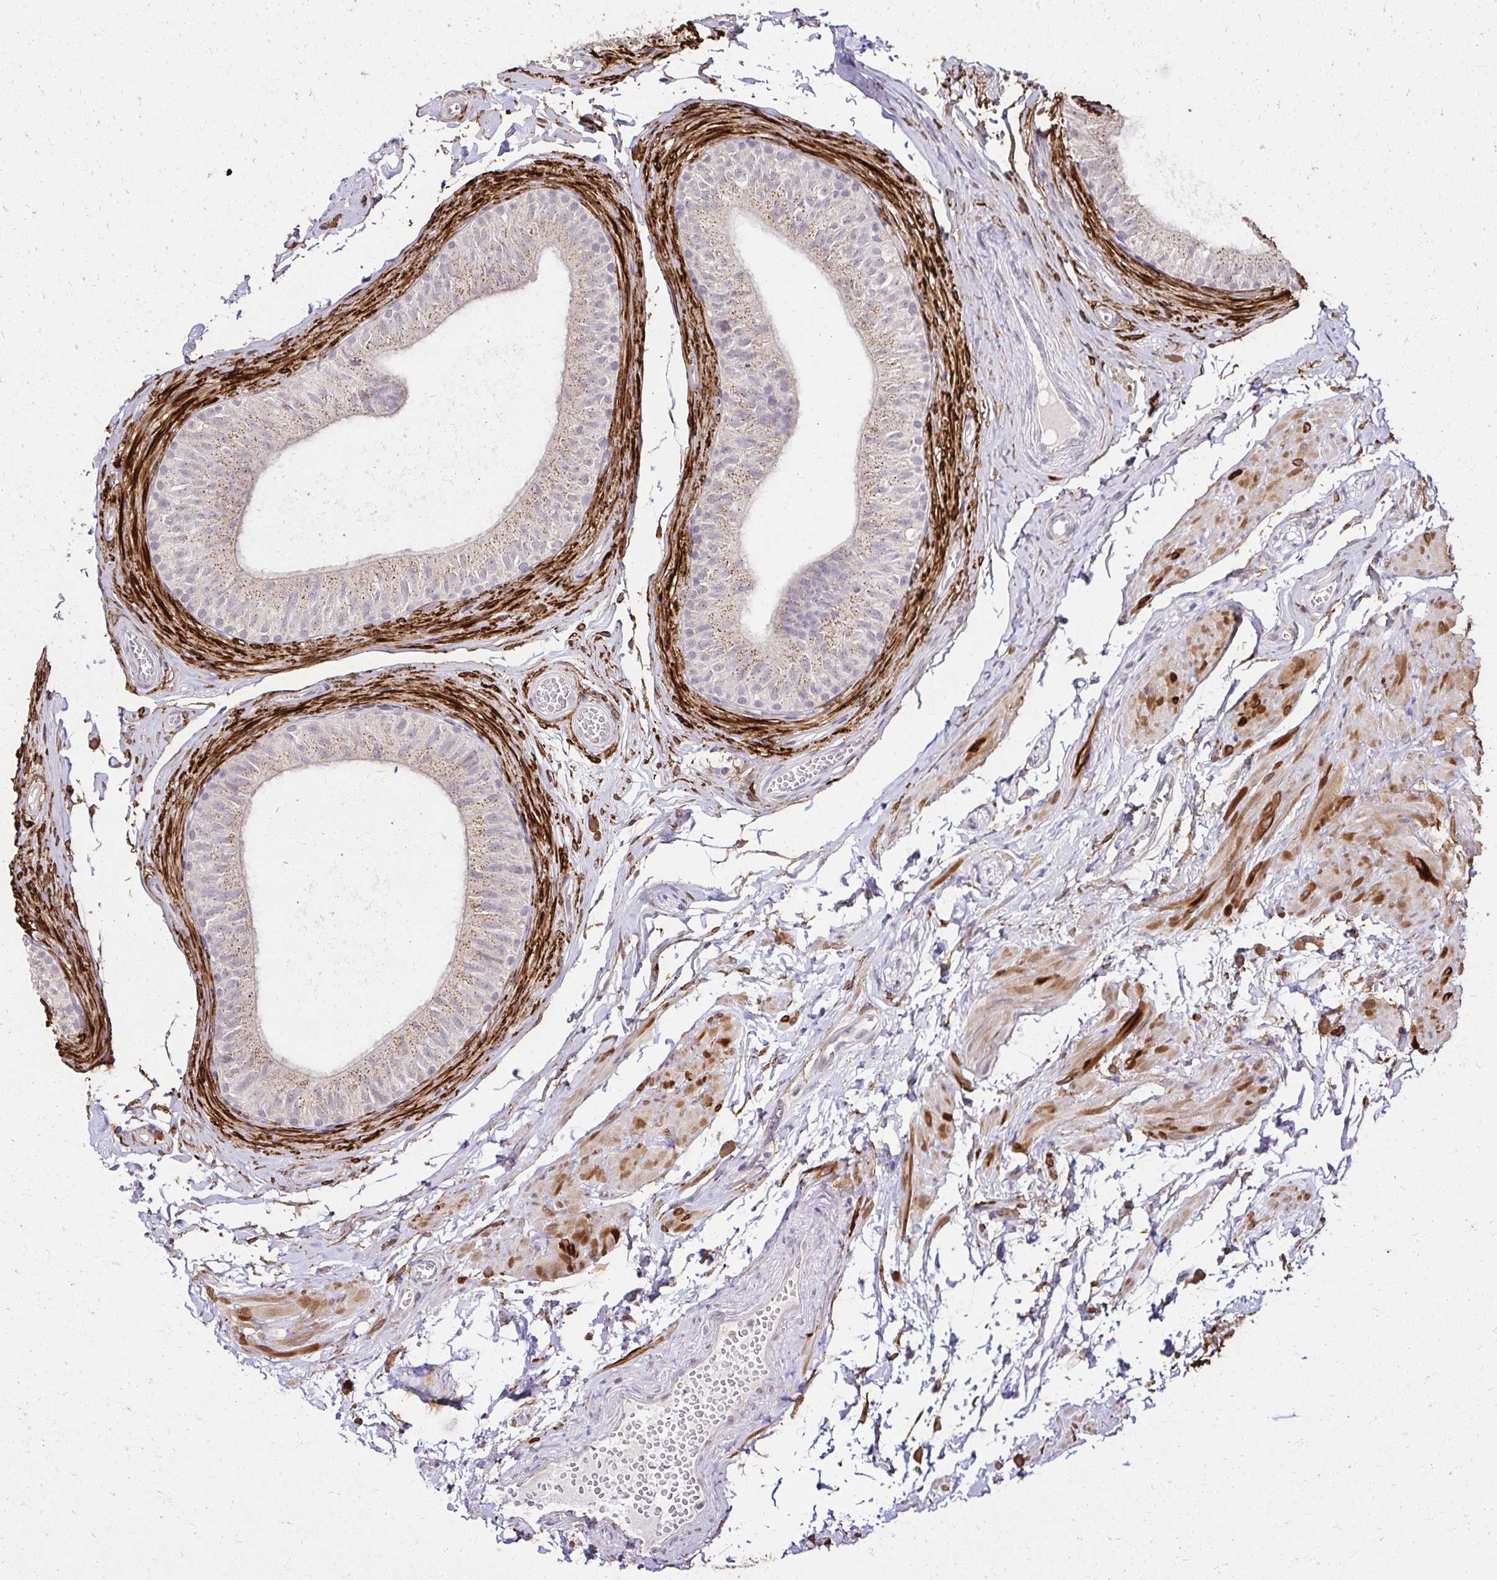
{"staining": {"intensity": "weak", "quantity": "25%-75%", "location": "cytoplasmic/membranous"}, "tissue": "epididymis", "cell_type": "Glandular cells", "image_type": "normal", "snomed": [{"axis": "morphology", "description": "Normal tissue, NOS"}, {"axis": "topography", "description": "Epididymis, spermatic cord, NOS"}, {"axis": "topography", "description": "Epididymis"}, {"axis": "topography", "description": "Peripheral nerve tissue"}], "caption": "Epididymis stained with immunohistochemistry reveals weak cytoplasmic/membranous positivity in about 25%-75% of glandular cells. (DAB IHC, brown staining for protein, blue staining for nuclei).", "gene": "KIAA1210", "patient": {"sex": "male", "age": 29}}